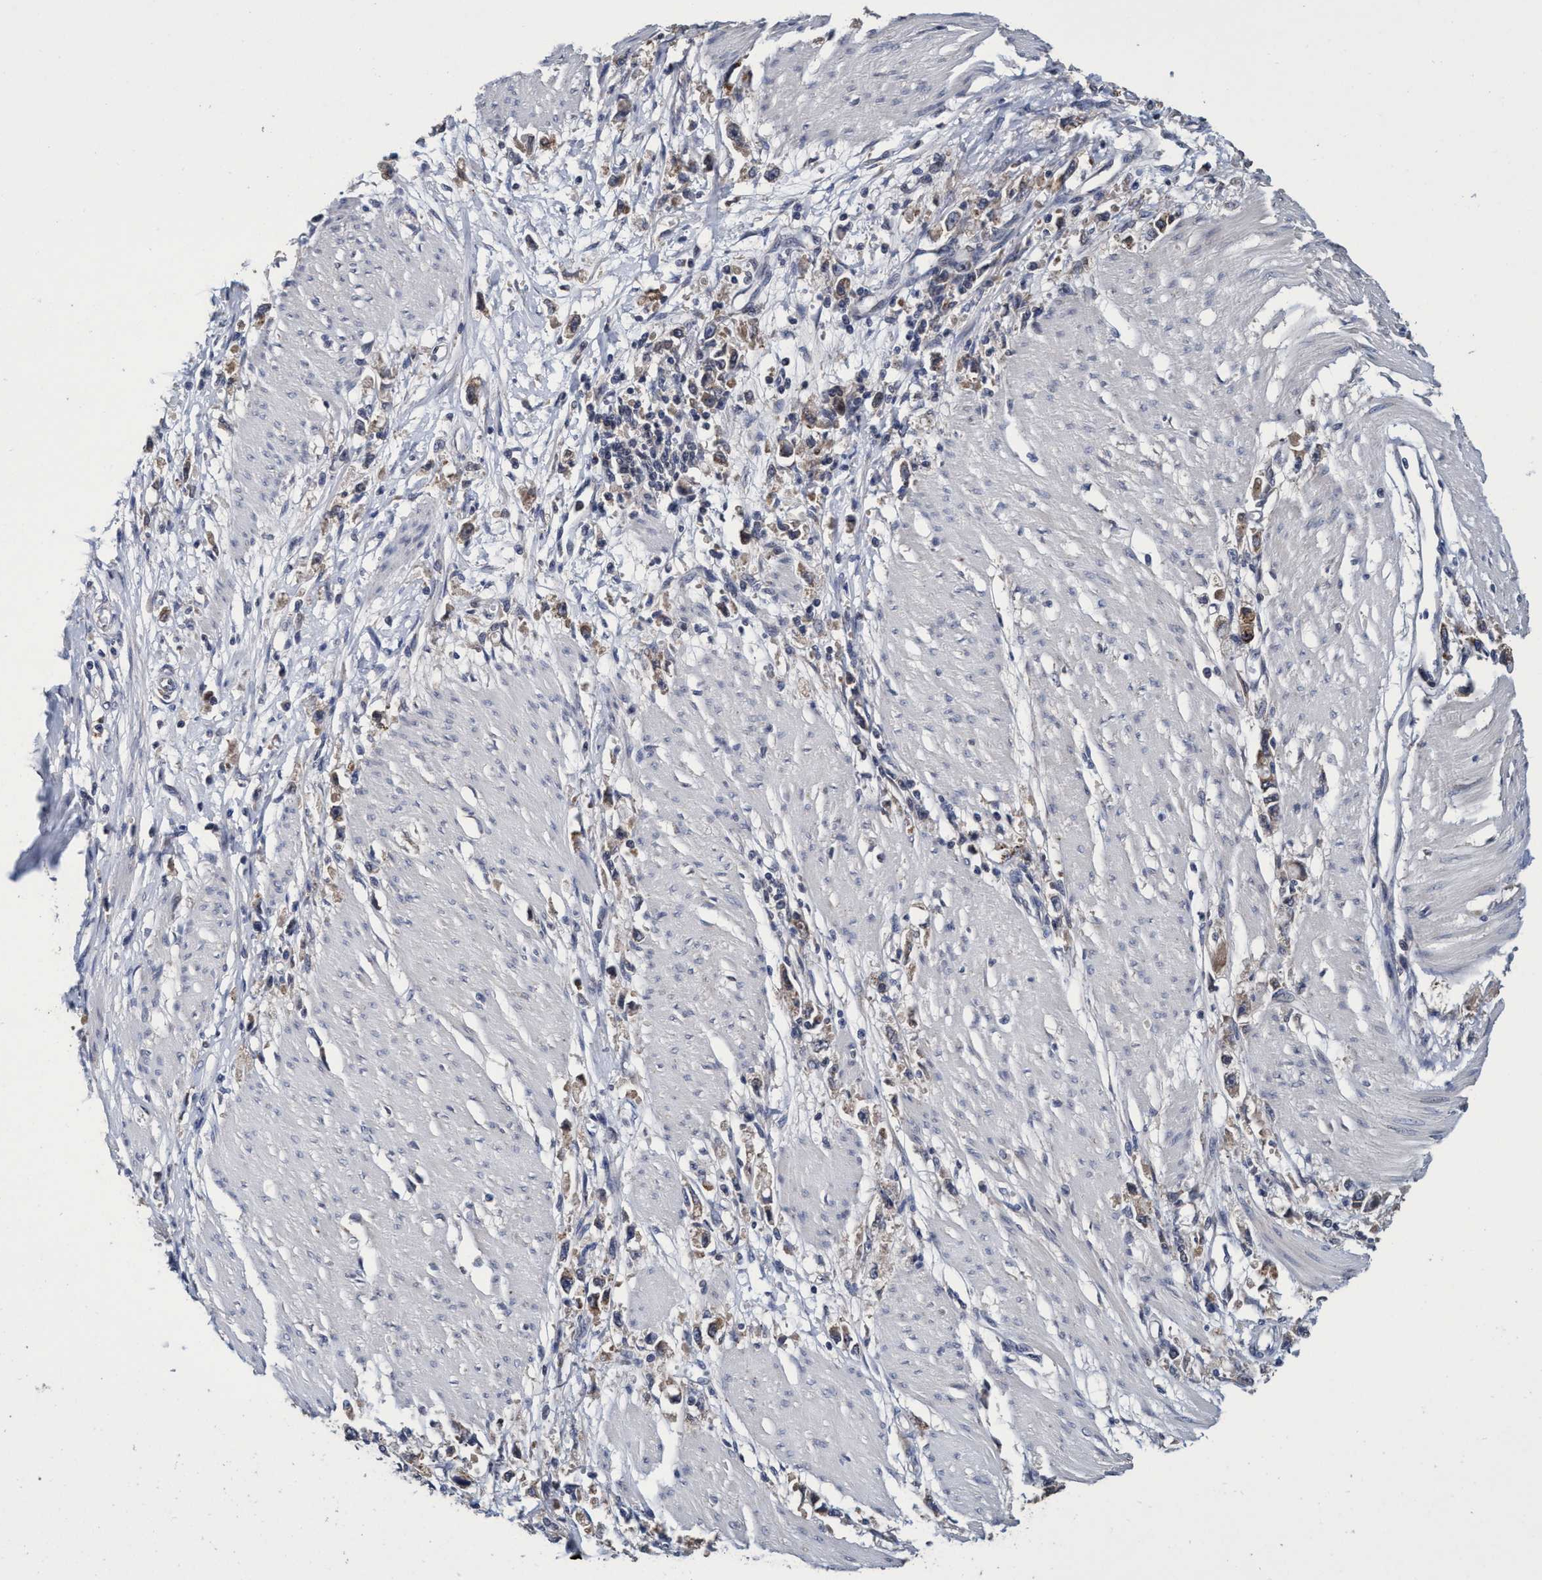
{"staining": {"intensity": "weak", "quantity": ">75%", "location": "cytoplasmic/membranous"}, "tissue": "stomach cancer", "cell_type": "Tumor cells", "image_type": "cancer", "snomed": [{"axis": "morphology", "description": "Adenocarcinoma, NOS"}, {"axis": "topography", "description": "Stomach"}], "caption": "An image of stomach cancer stained for a protein demonstrates weak cytoplasmic/membranous brown staining in tumor cells. The protein is stained brown, and the nuclei are stained in blue (DAB IHC with brightfield microscopy, high magnification).", "gene": "CALCOCO2", "patient": {"sex": "female", "age": 59}}